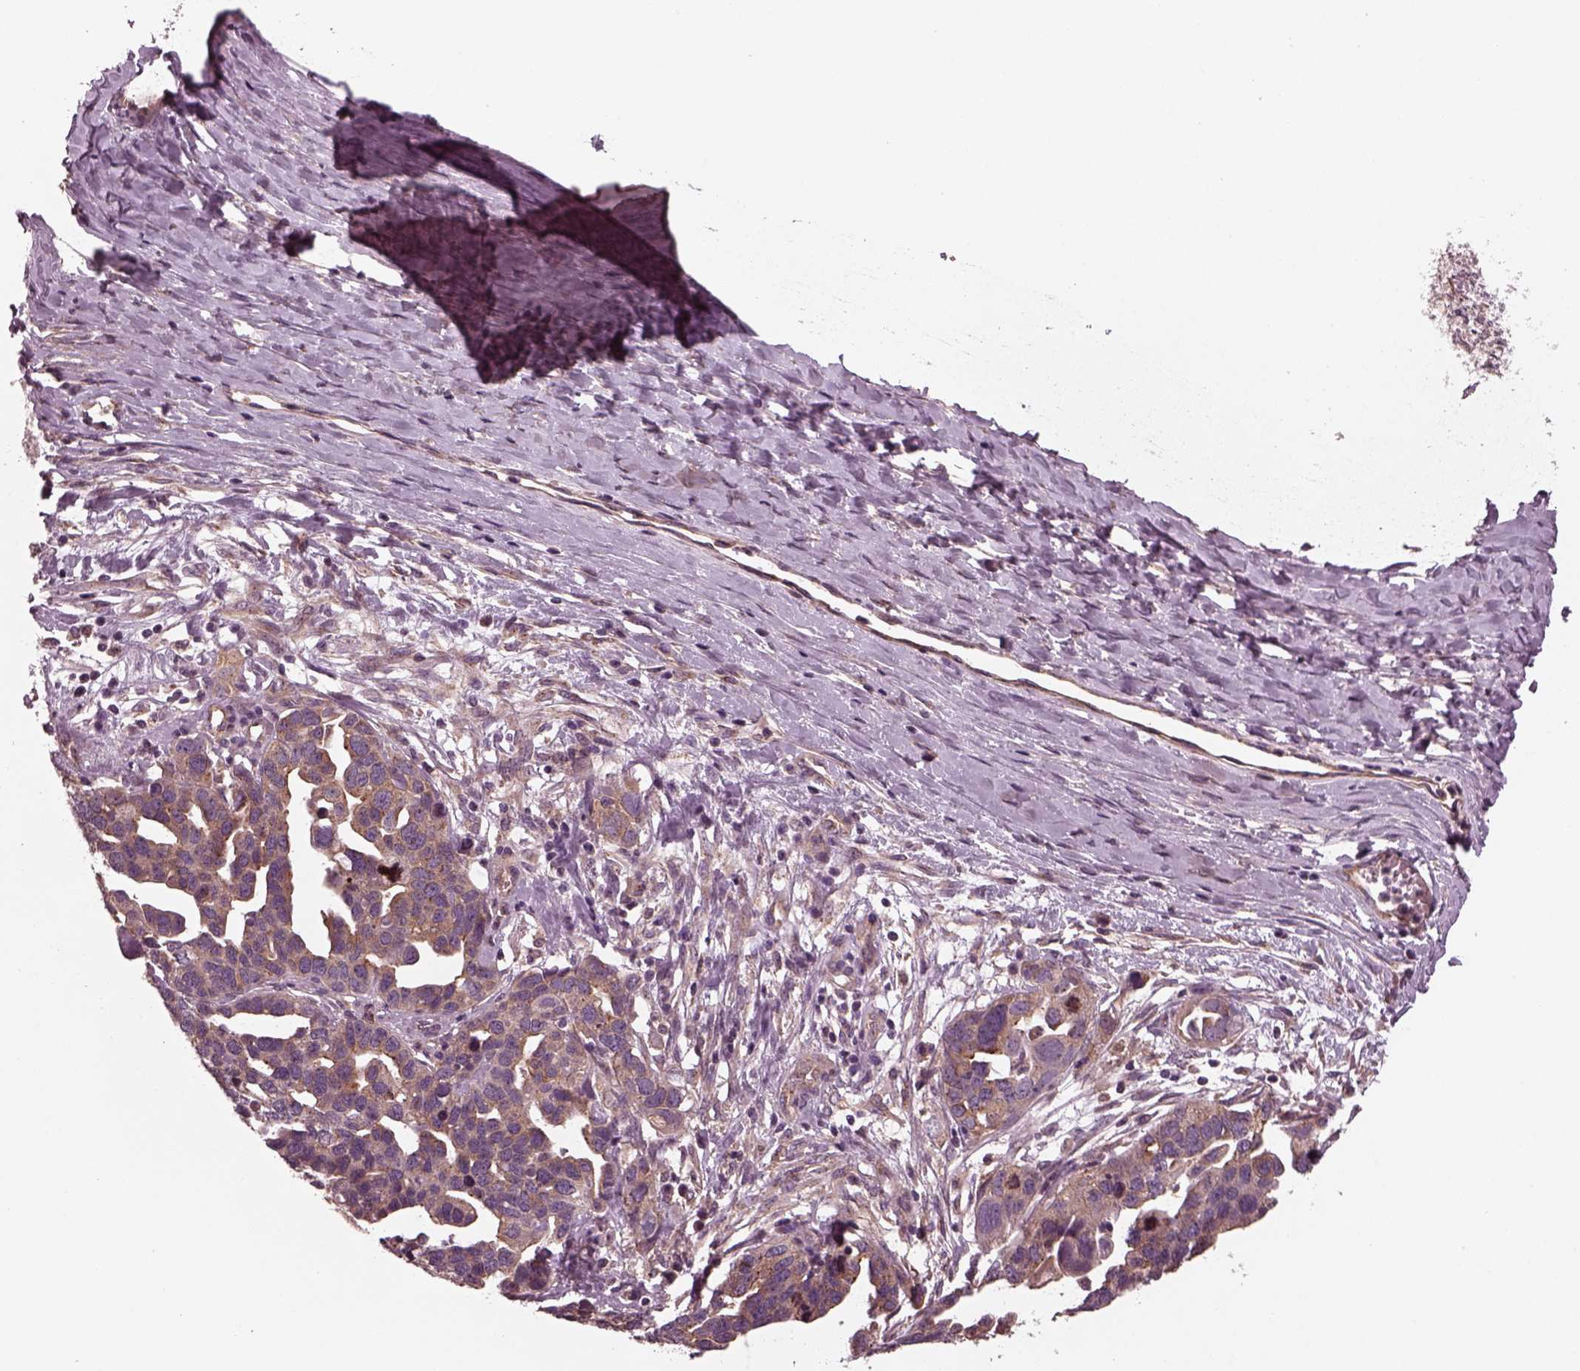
{"staining": {"intensity": "moderate", "quantity": ">75%", "location": "cytoplasmic/membranous"}, "tissue": "ovarian cancer", "cell_type": "Tumor cells", "image_type": "cancer", "snomed": [{"axis": "morphology", "description": "Cystadenocarcinoma, serous, NOS"}, {"axis": "topography", "description": "Ovary"}], "caption": "High-magnification brightfield microscopy of ovarian cancer stained with DAB (3,3'-diaminobenzidine) (brown) and counterstained with hematoxylin (blue). tumor cells exhibit moderate cytoplasmic/membranous positivity is appreciated in about>75% of cells. Immunohistochemistry stains the protein of interest in brown and the nuclei are stained blue.", "gene": "TUBG1", "patient": {"sex": "female", "age": 54}}